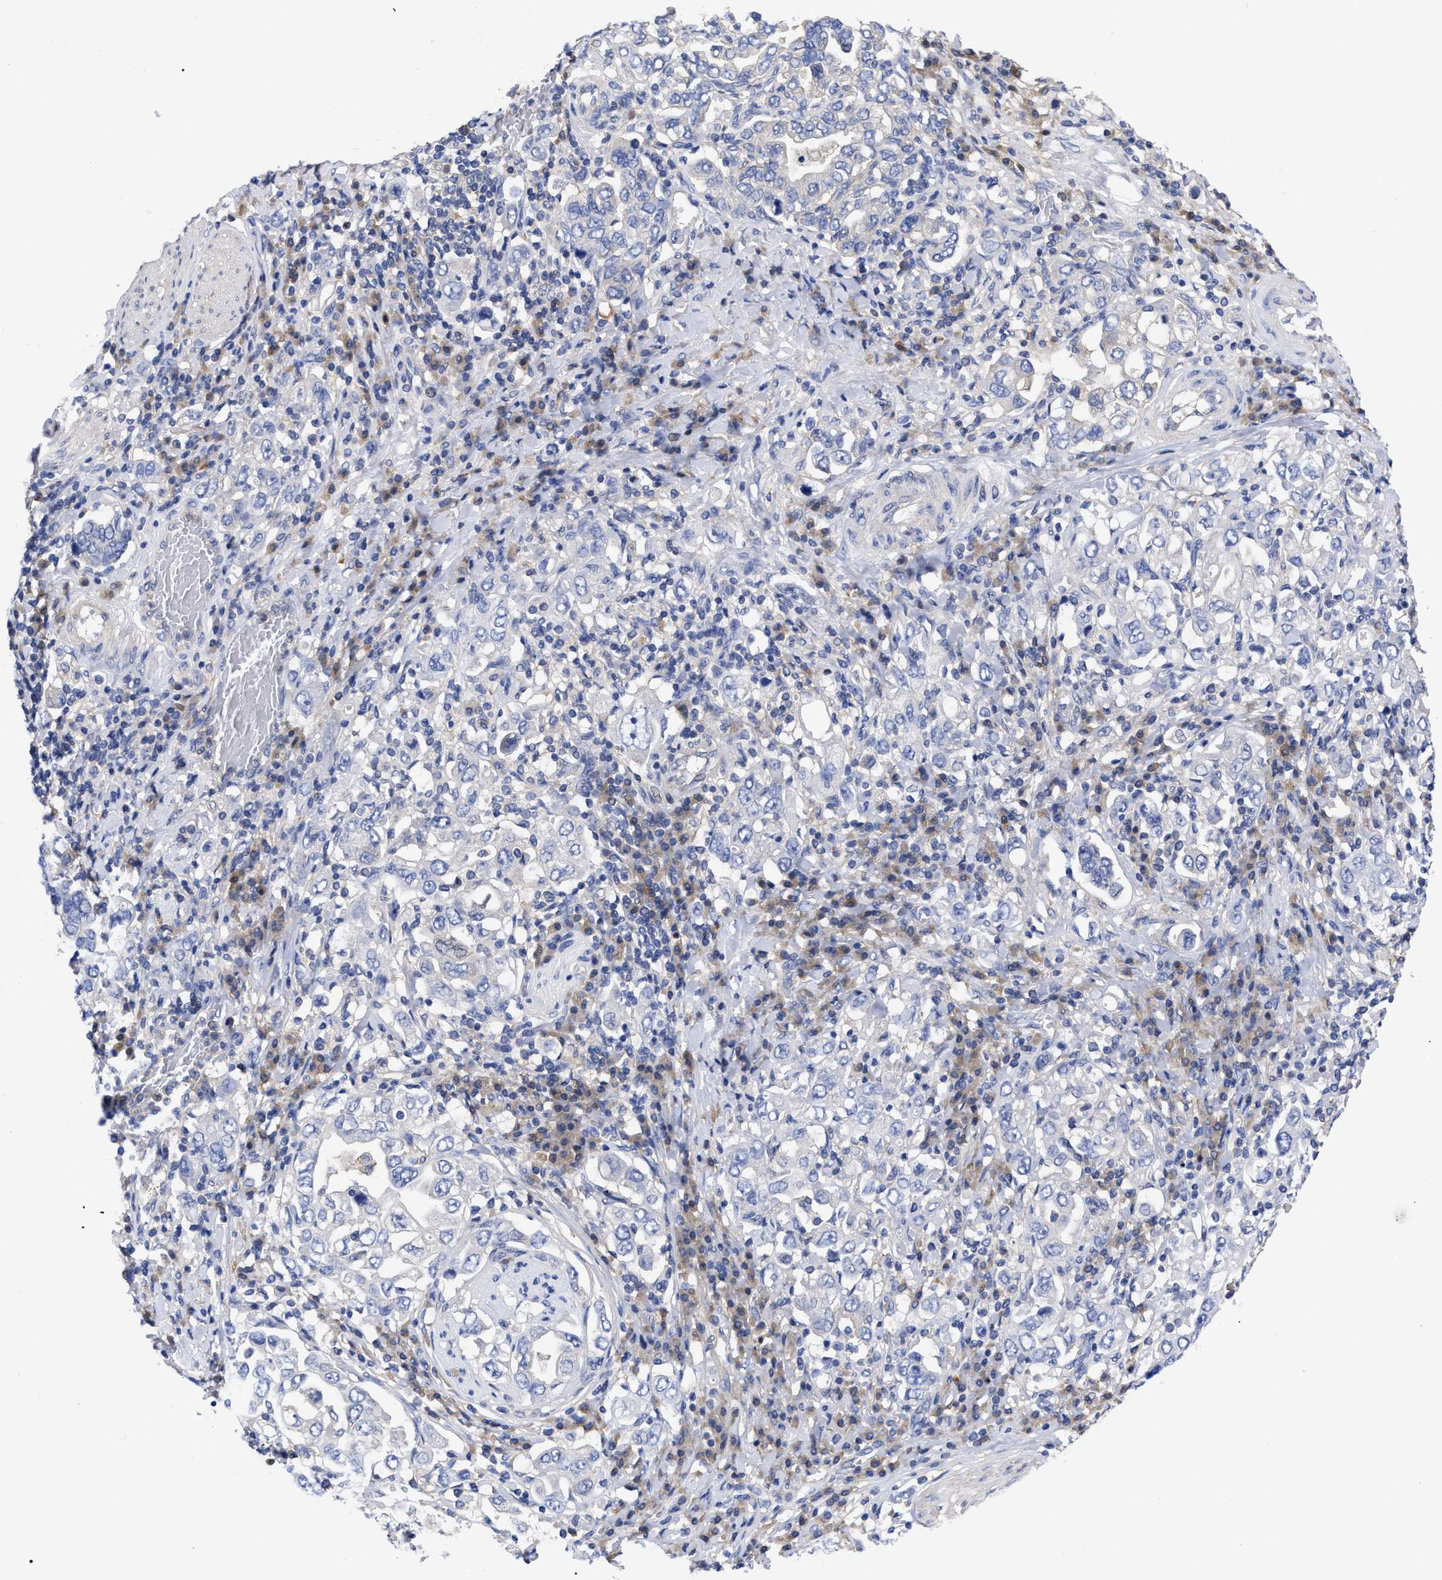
{"staining": {"intensity": "negative", "quantity": "none", "location": "none"}, "tissue": "stomach cancer", "cell_type": "Tumor cells", "image_type": "cancer", "snomed": [{"axis": "morphology", "description": "Adenocarcinoma, NOS"}, {"axis": "topography", "description": "Stomach, upper"}], "caption": "Stomach cancer (adenocarcinoma) was stained to show a protein in brown. There is no significant positivity in tumor cells.", "gene": "RBKS", "patient": {"sex": "male", "age": 62}}